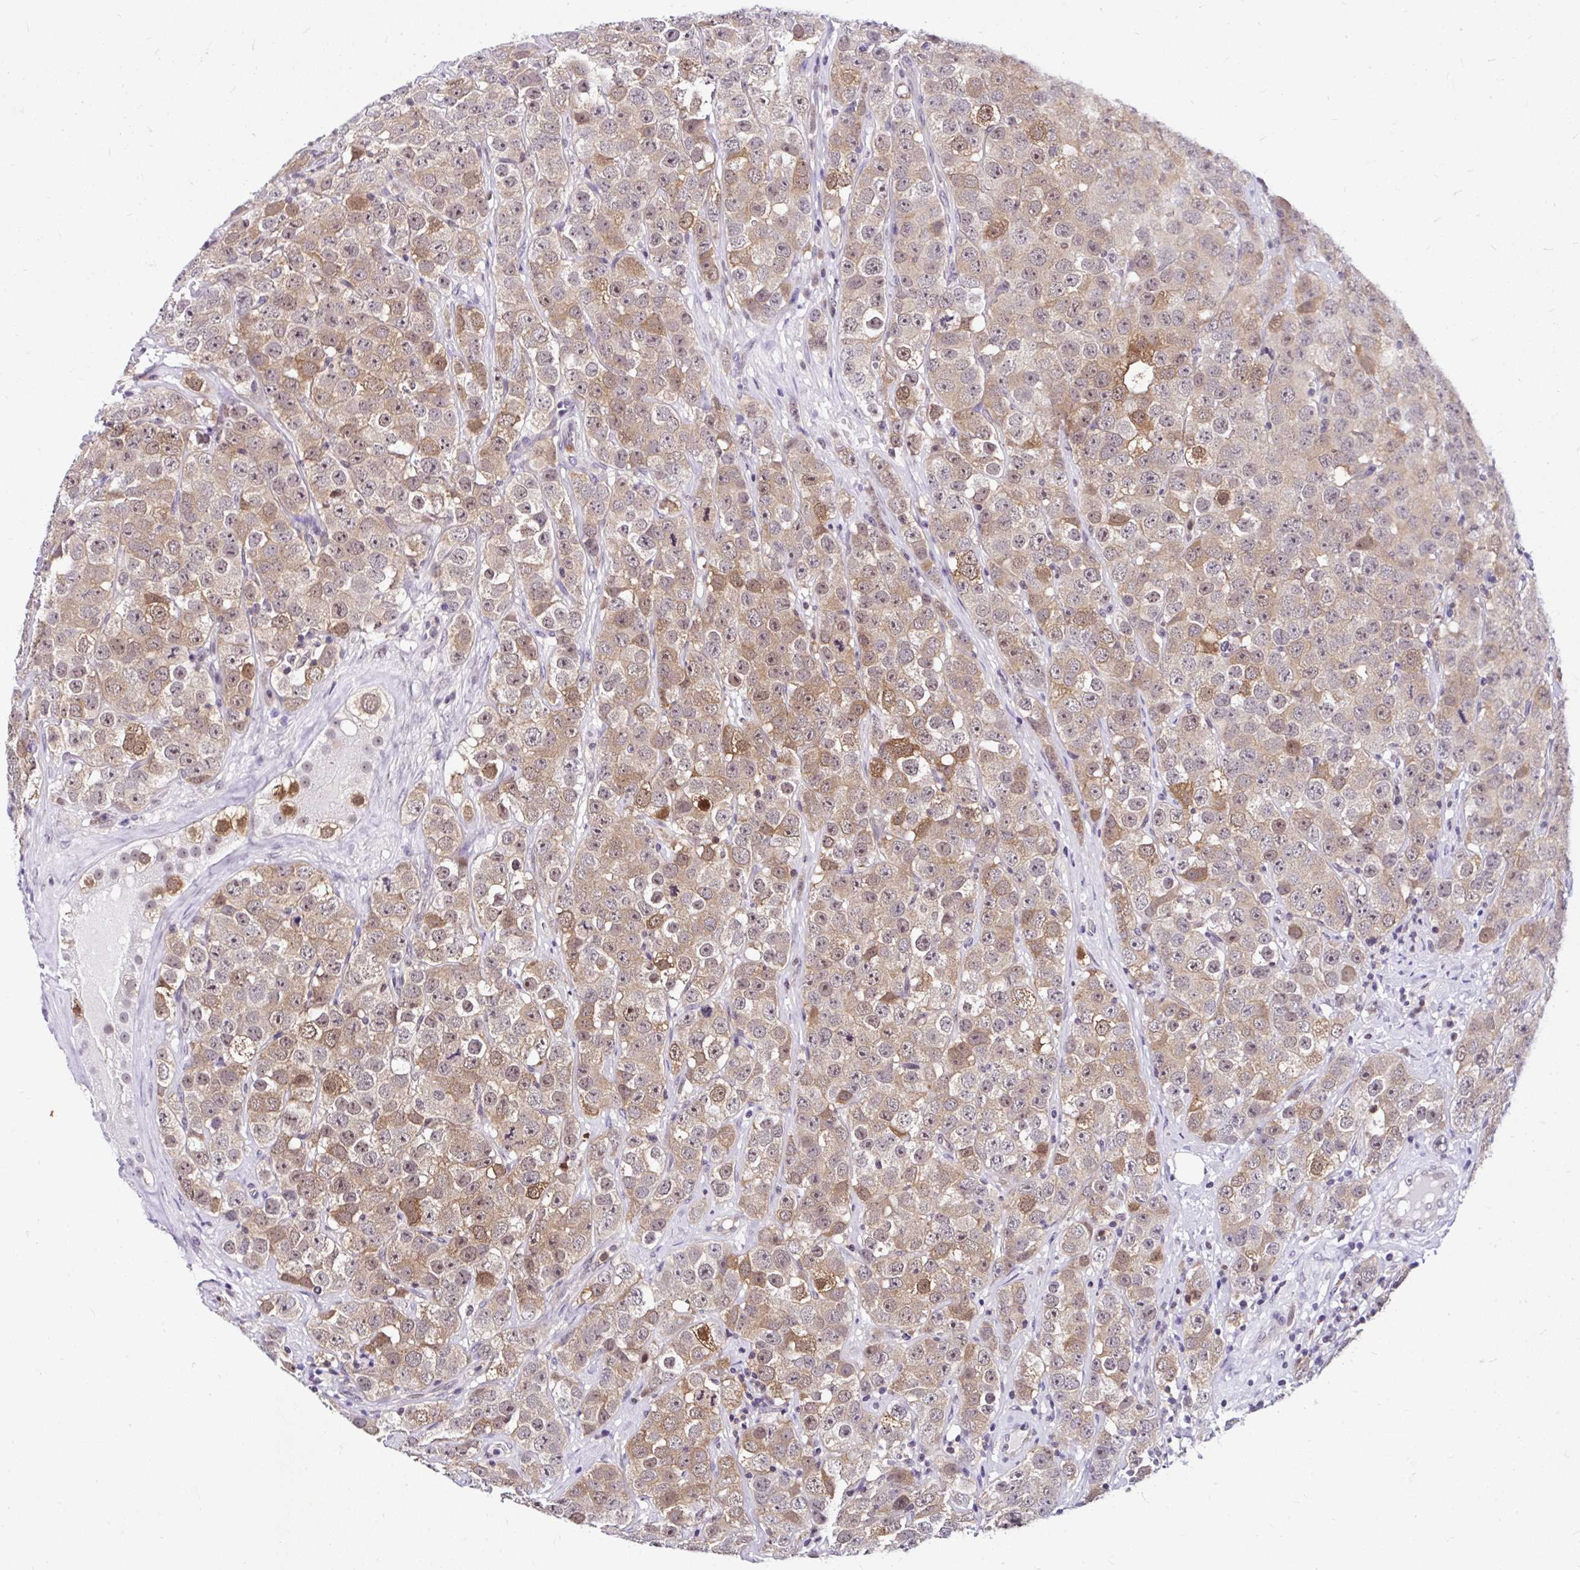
{"staining": {"intensity": "moderate", "quantity": "25%-75%", "location": "cytoplasmic/membranous"}, "tissue": "testis cancer", "cell_type": "Tumor cells", "image_type": "cancer", "snomed": [{"axis": "morphology", "description": "Seminoma, NOS"}, {"axis": "topography", "description": "Testis"}], "caption": "Moderate cytoplasmic/membranous staining for a protein is seen in approximately 25%-75% of tumor cells of testis cancer (seminoma) using immunohistochemistry.", "gene": "PIN4", "patient": {"sex": "male", "age": 28}}